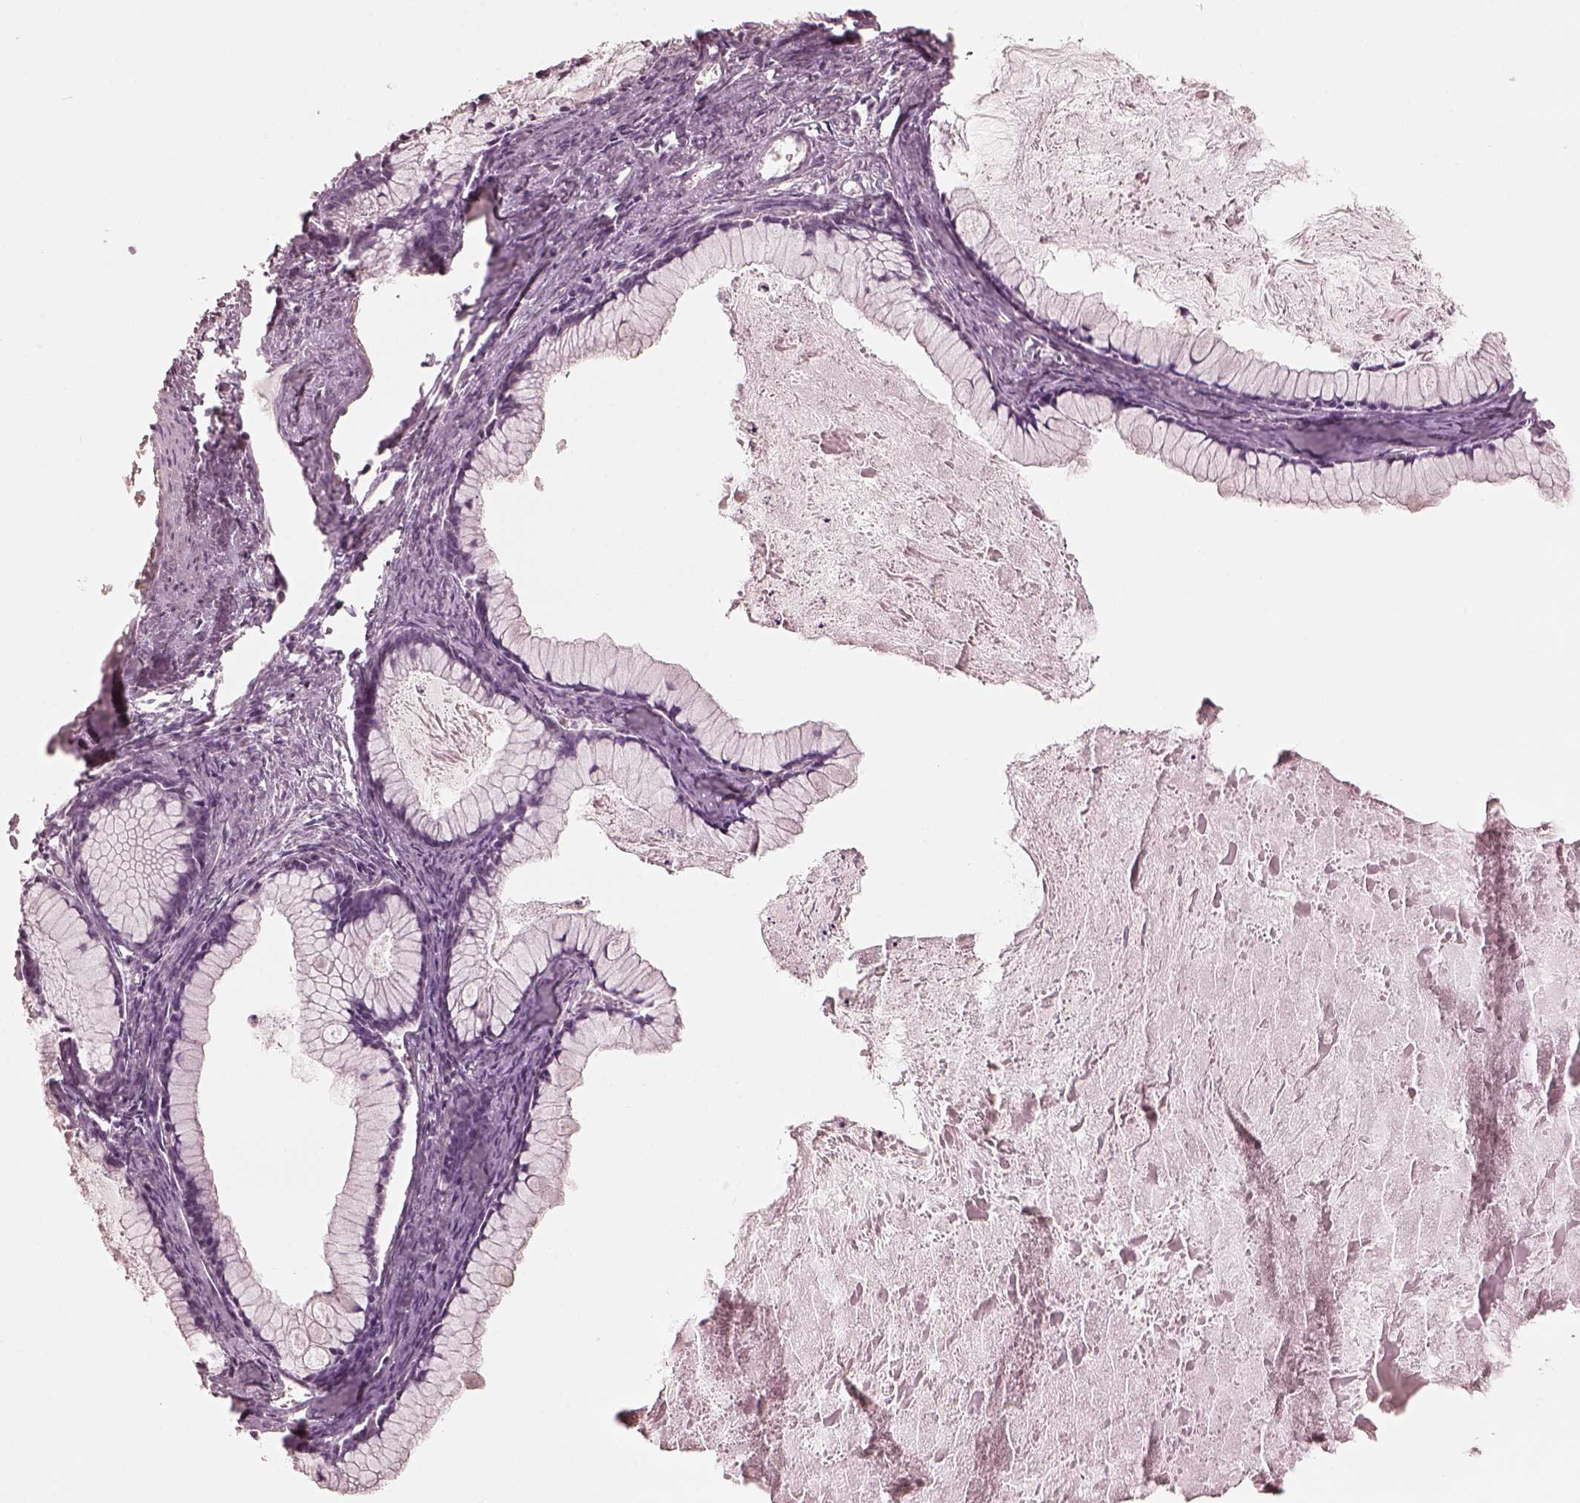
{"staining": {"intensity": "negative", "quantity": "none", "location": "none"}, "tissue": "ovarian cancer", "cell_type": "Tumor cells", "image_type": "cancer", "snomed": [{"axis": "morphology", "description": "Cystadenocarcinoma, mucinous, NOS"}, {"axis": "topography", "description": "Ovary"}], "caption": "Ovarian cancer was stained to show a protein in brown. There is no significant staining in tumor cells.", "gene": "C2orf81", "patient": {"sex": "female", "age": 41}}